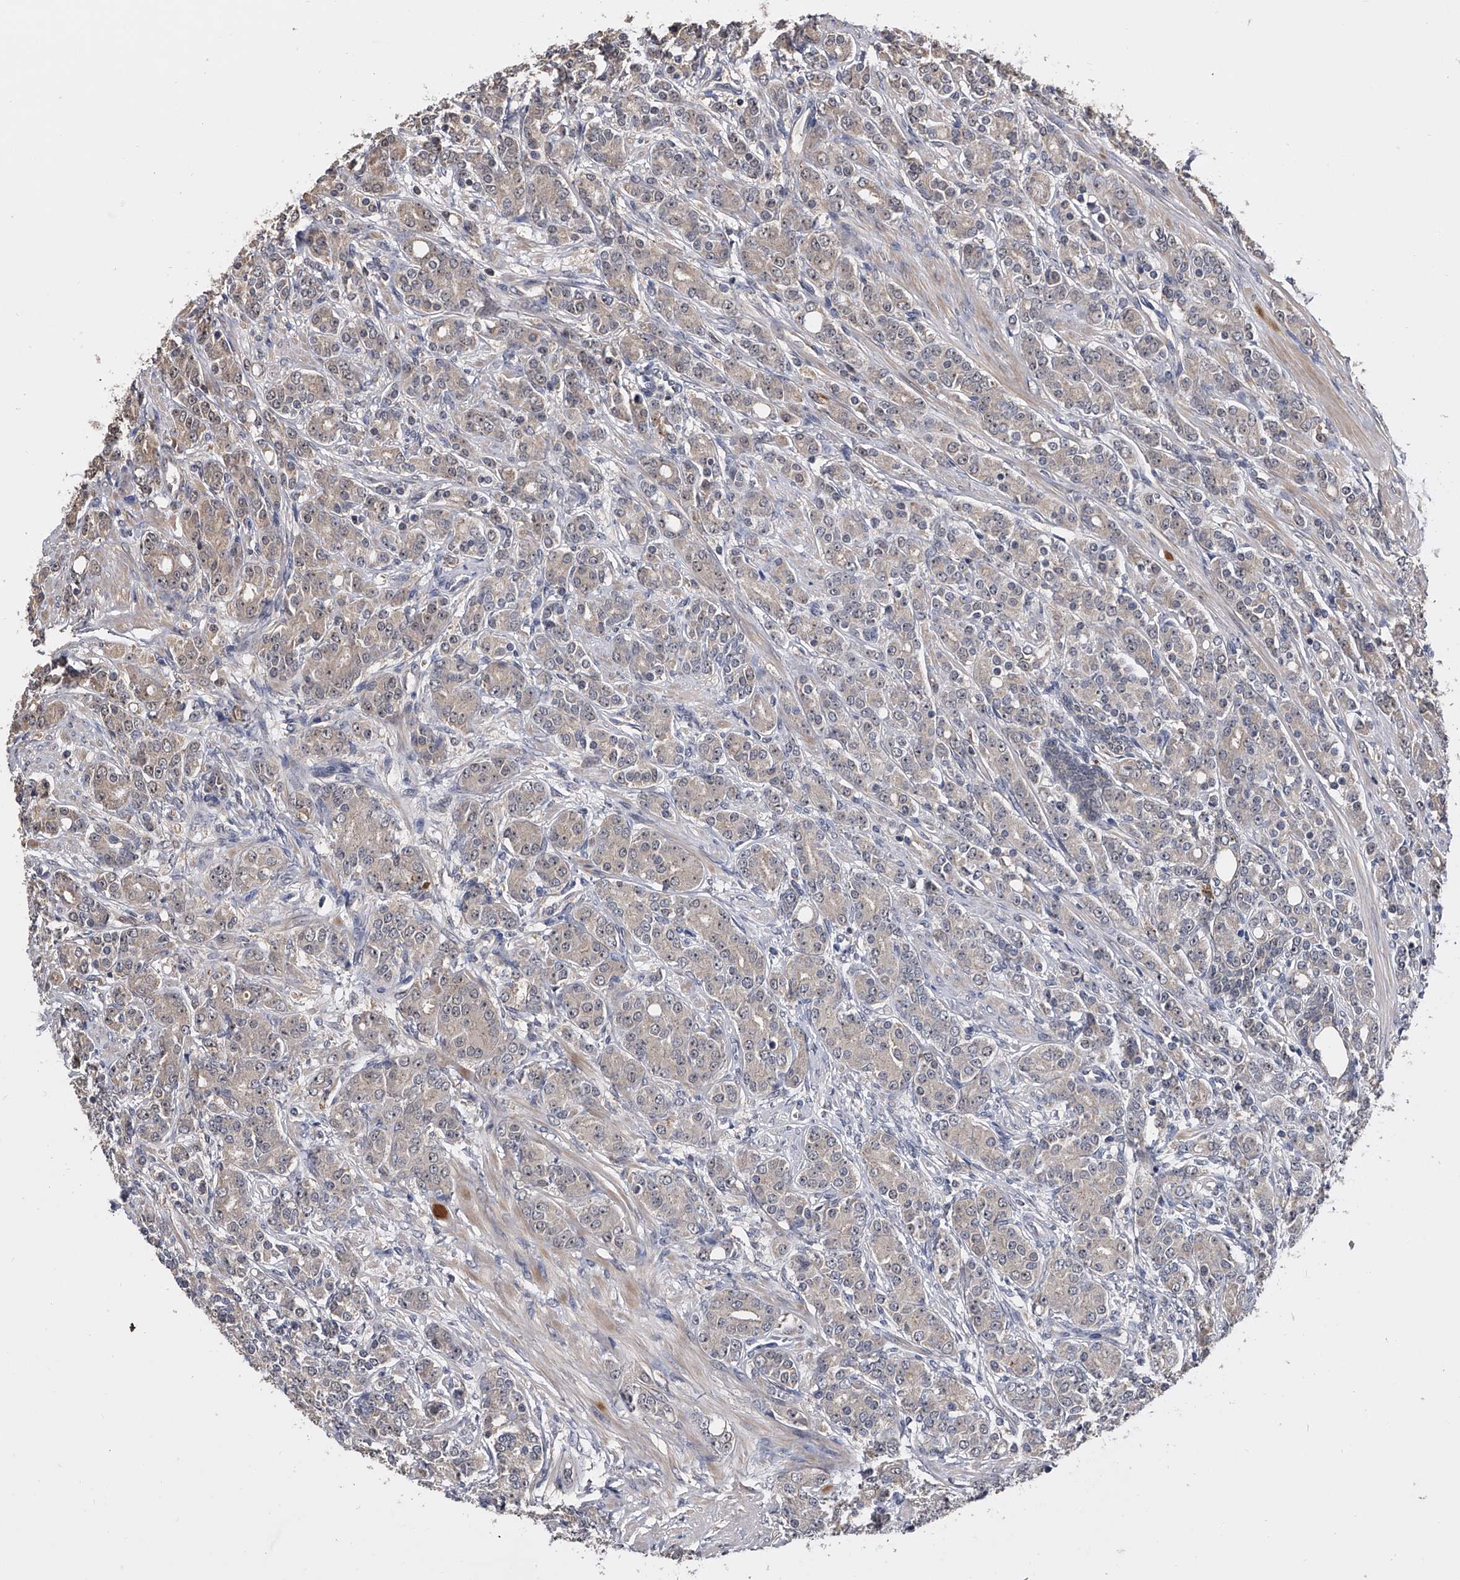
{"staining": {"intensity": "negative", "quantity": "none", "location": "none"}, "tissue": "prostate cancer", "cell_type": "Tumor cells", "image_type": "cancer", "snomed": [{"axis": "morphology", "description": "Adenocarcinoma, High grade"}, {"axis": "topography", "description": "Prostate"}], "caption": "High magnification brightfield microscopy of prostate cancer stained with DAB (3,3'-diaminobenzidine) (brown) and counterstained with hematoxylin (blue): tumor cells show no significant positivity.", "gene": "EFCAB7", "patient": {"sex": "male", "age": 62}}